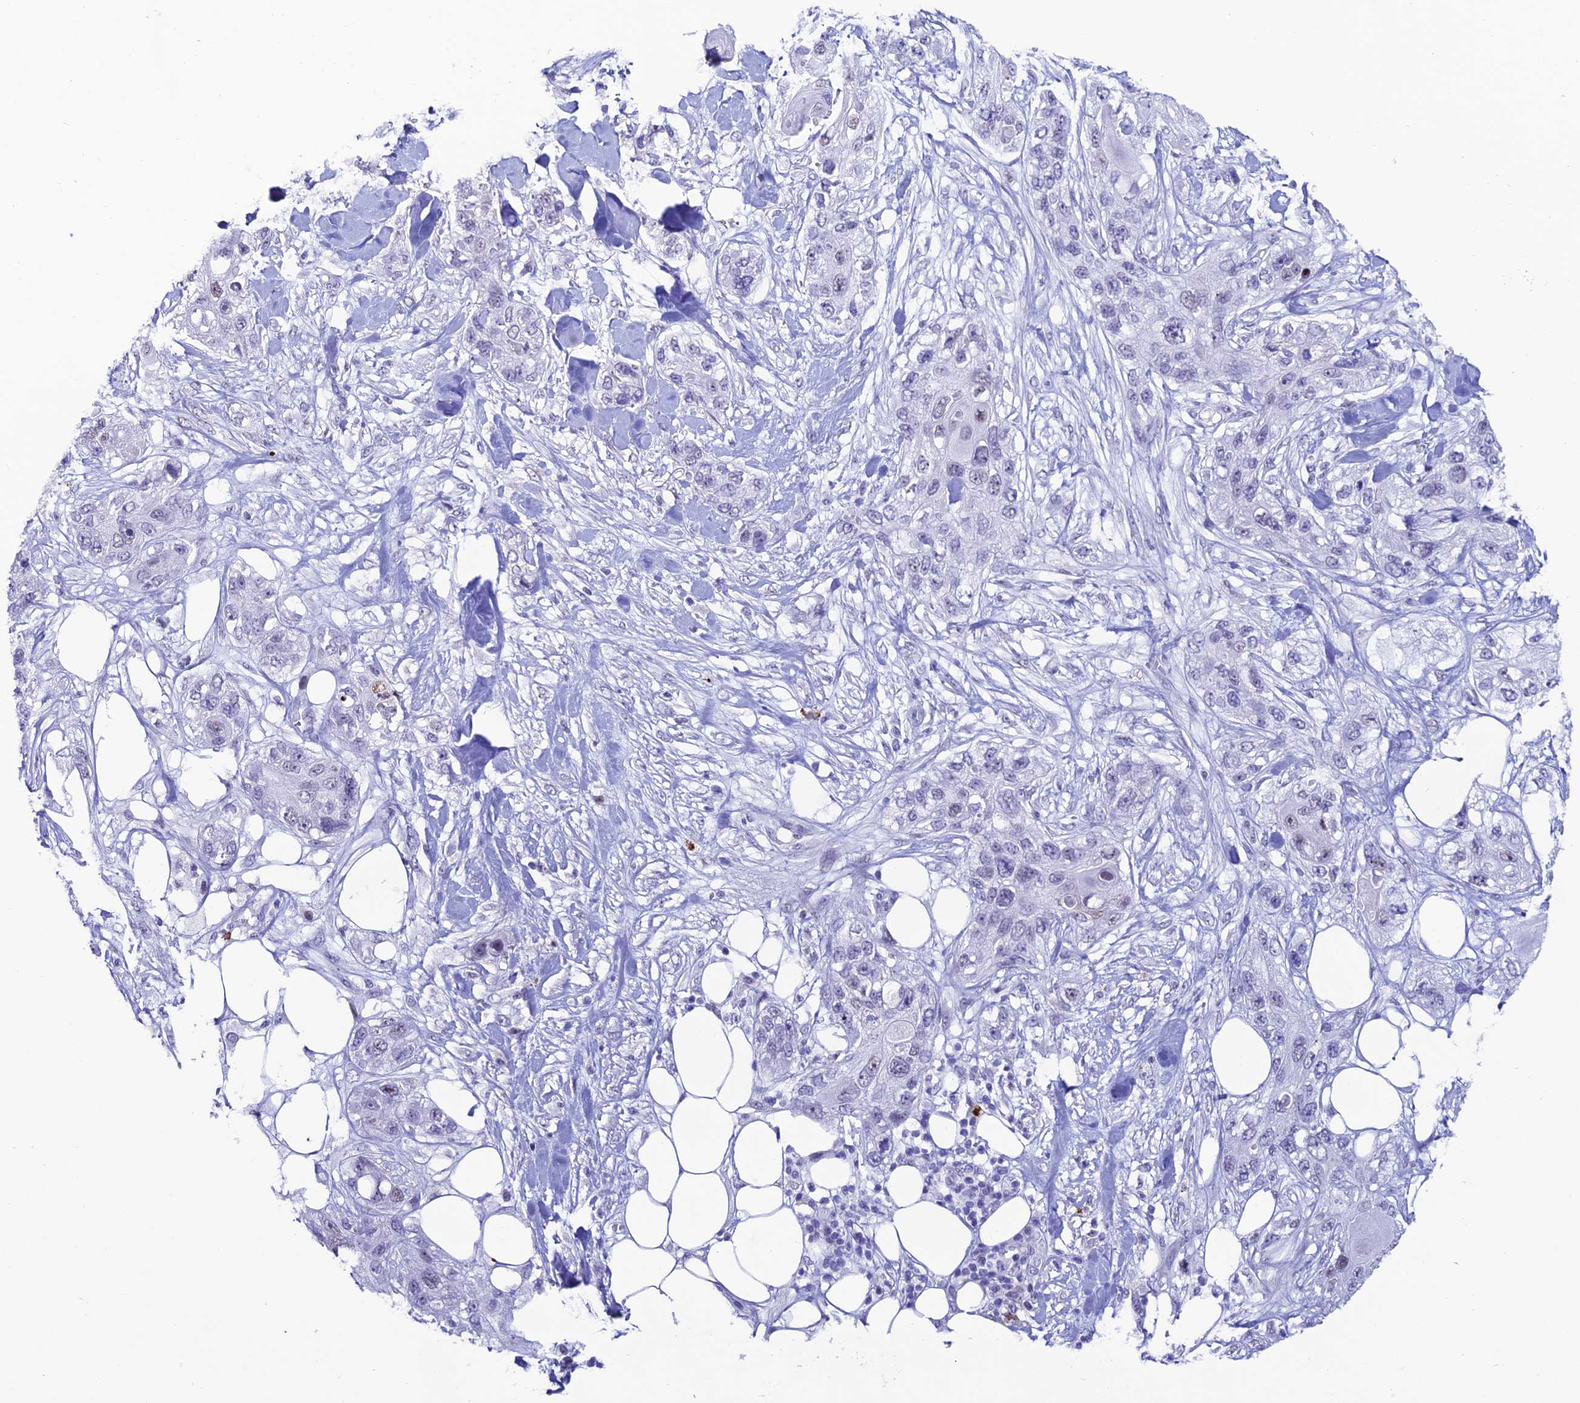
{"staining": {"intensity": "negative", "quantity": "none", "location": "none"}, "tissue": "skin cancer", "cell_type": "Tumor cells", "image_type": "cancer", "snomed": [{"axis": "morphology", "description": "Normal tissue, NOS"}, {"axis": "morphology", "description": "Squamous cell carcinoma, NOS"}, {"axis": "topography", "description": "Skin"}], "caption": "An IHC micrograph of skin squamous cell carcinoma is shown. There is no staining in tumor cells of skin squamous cell carcinoma.", "gene": "MFSD2B", "patient": {"sex": "male", "age": 72}}